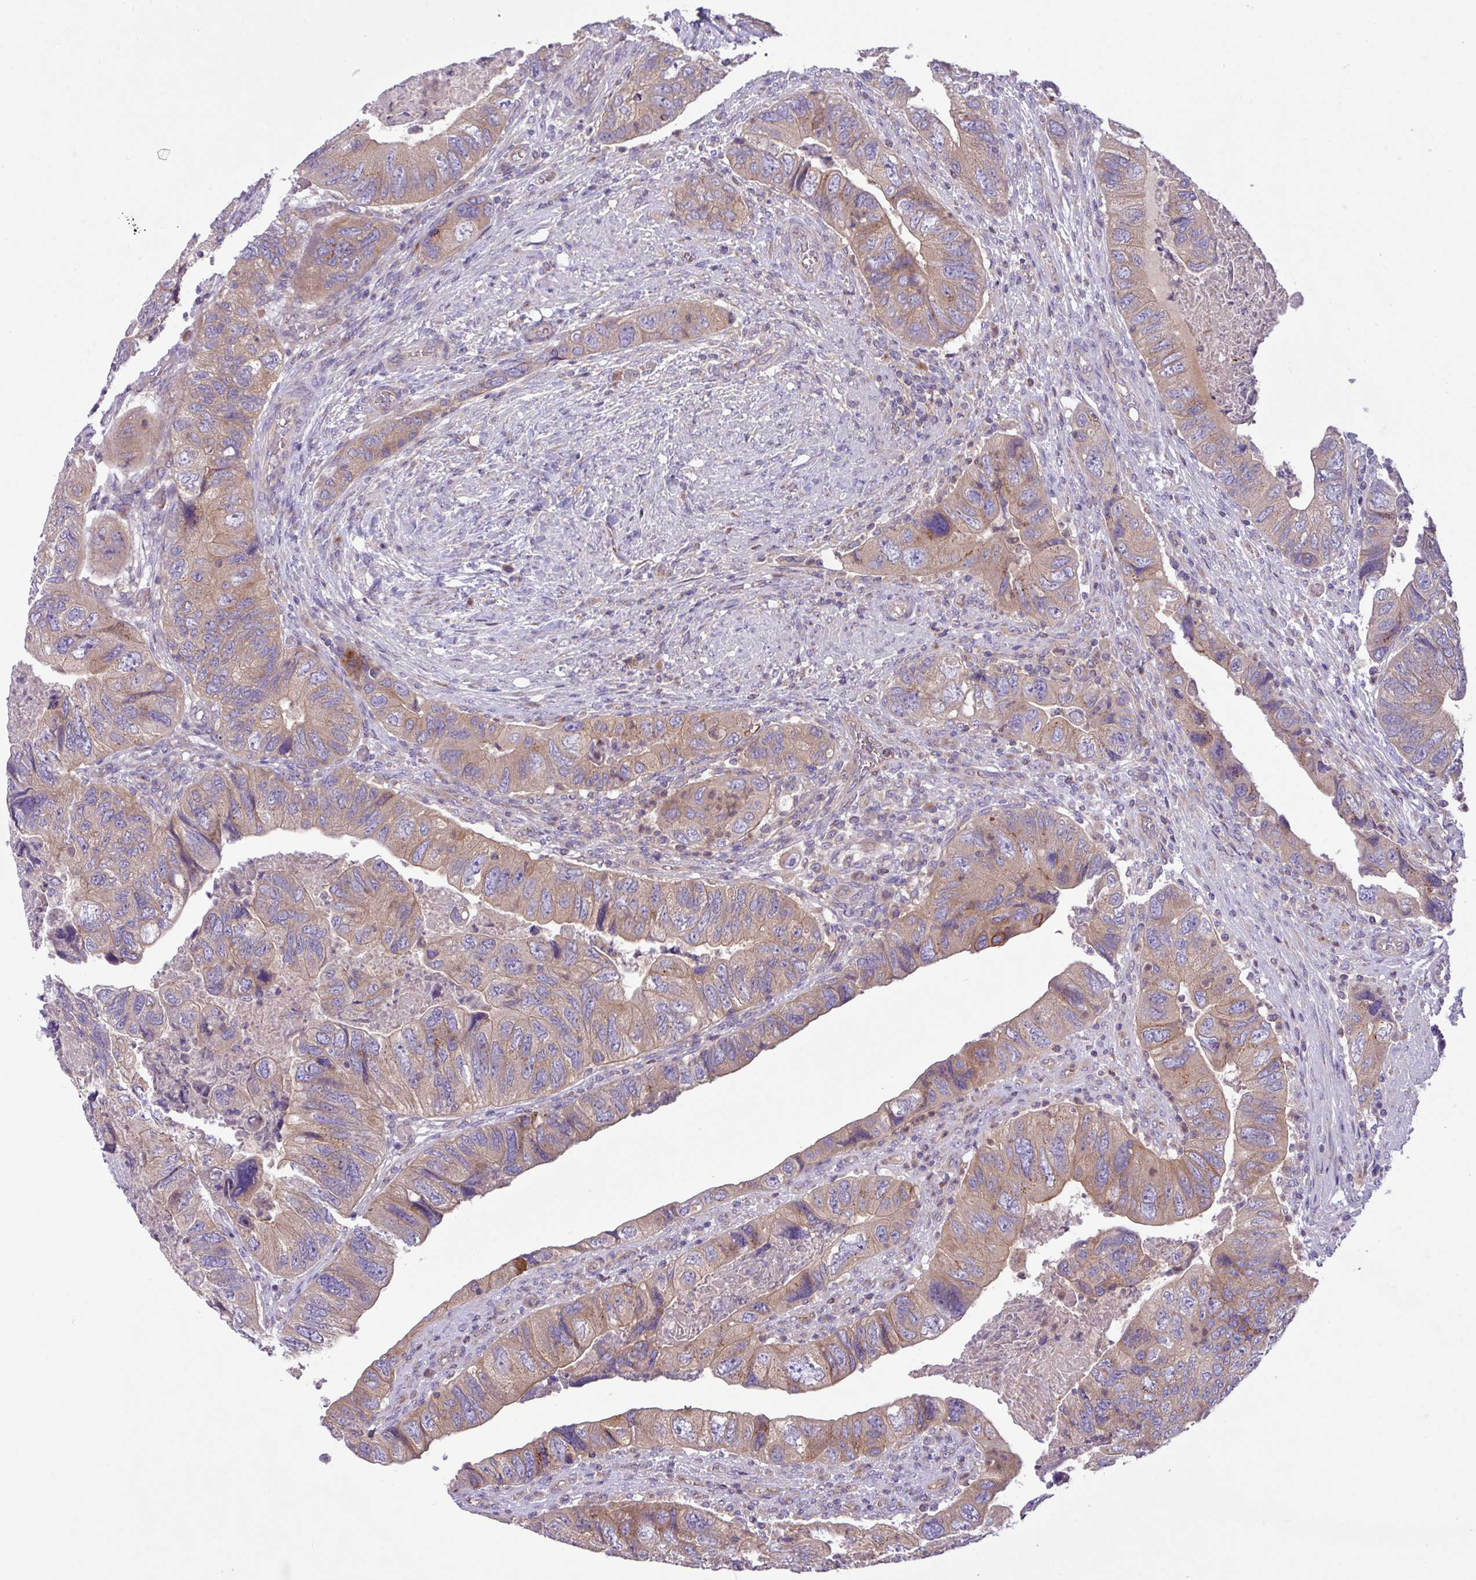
{"staining": {"intensity": "weak", "quantity": "25%-75%", "location": "cytoplasmic/membranous"}, "tissue": "colorectal cancer", "cell_type": "Tumor cells", "image_type": "cancer", "snomed": [{"axis": "morphology", "description": "Adenocarcinoma, NOS"}, {"axis": "topography", "description": "Rectum"}], "caption": "Immunohistochemistry (IHC) micrograph of human colorectal adenocarcinoma stained for a protein (brown), which demonstrates low levels of weak cytoplasmic/membranous staining in about 25%-75% of tumor cells.", "gene": "RAB19", "patient": {"sex": "male", "age": 63}}